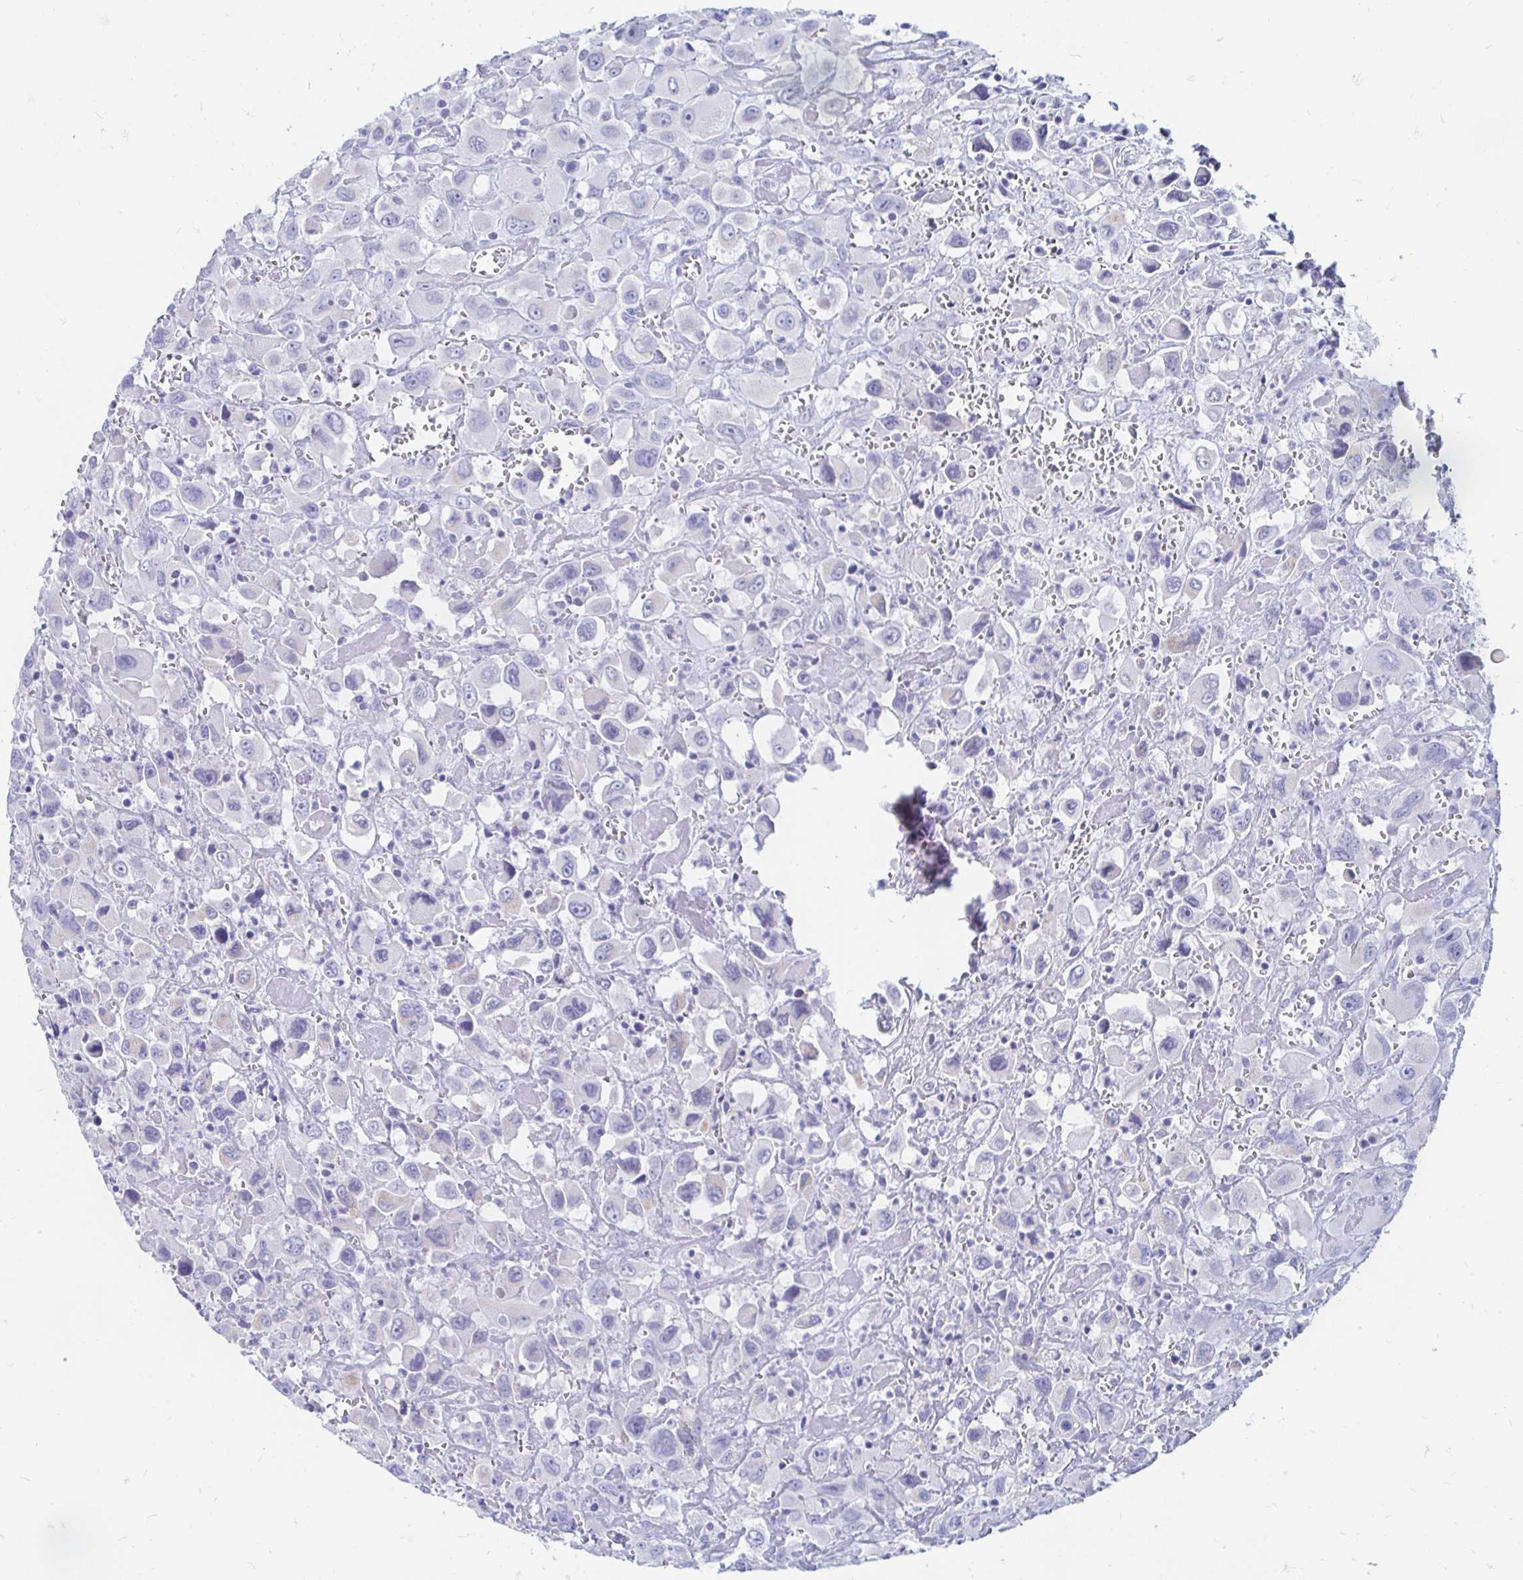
{"staining": {"intensity": "negative", "quantity": "none", "location": "none"}, "tissue": "head and neck cancer", "cell_type": "Tumor cells", "image_type": "cancer", "snomed": [{"axis": "morphology", "description": "Squamous cell carcinoma, NOS"}, {"axis": "morphology", "description": "Squamous cell carcinoma, metastatic, NOS"}, {"axis": "topography", "description": "Oral tissue"}, {"axis": "topography", "description": "Head-Neck"}], "caption": "Tumor cells show no significant positivity in head and neck squamous cell carcinoma.", "gene": "PEG10", "patient": {"sex": "female", "age": 85}}